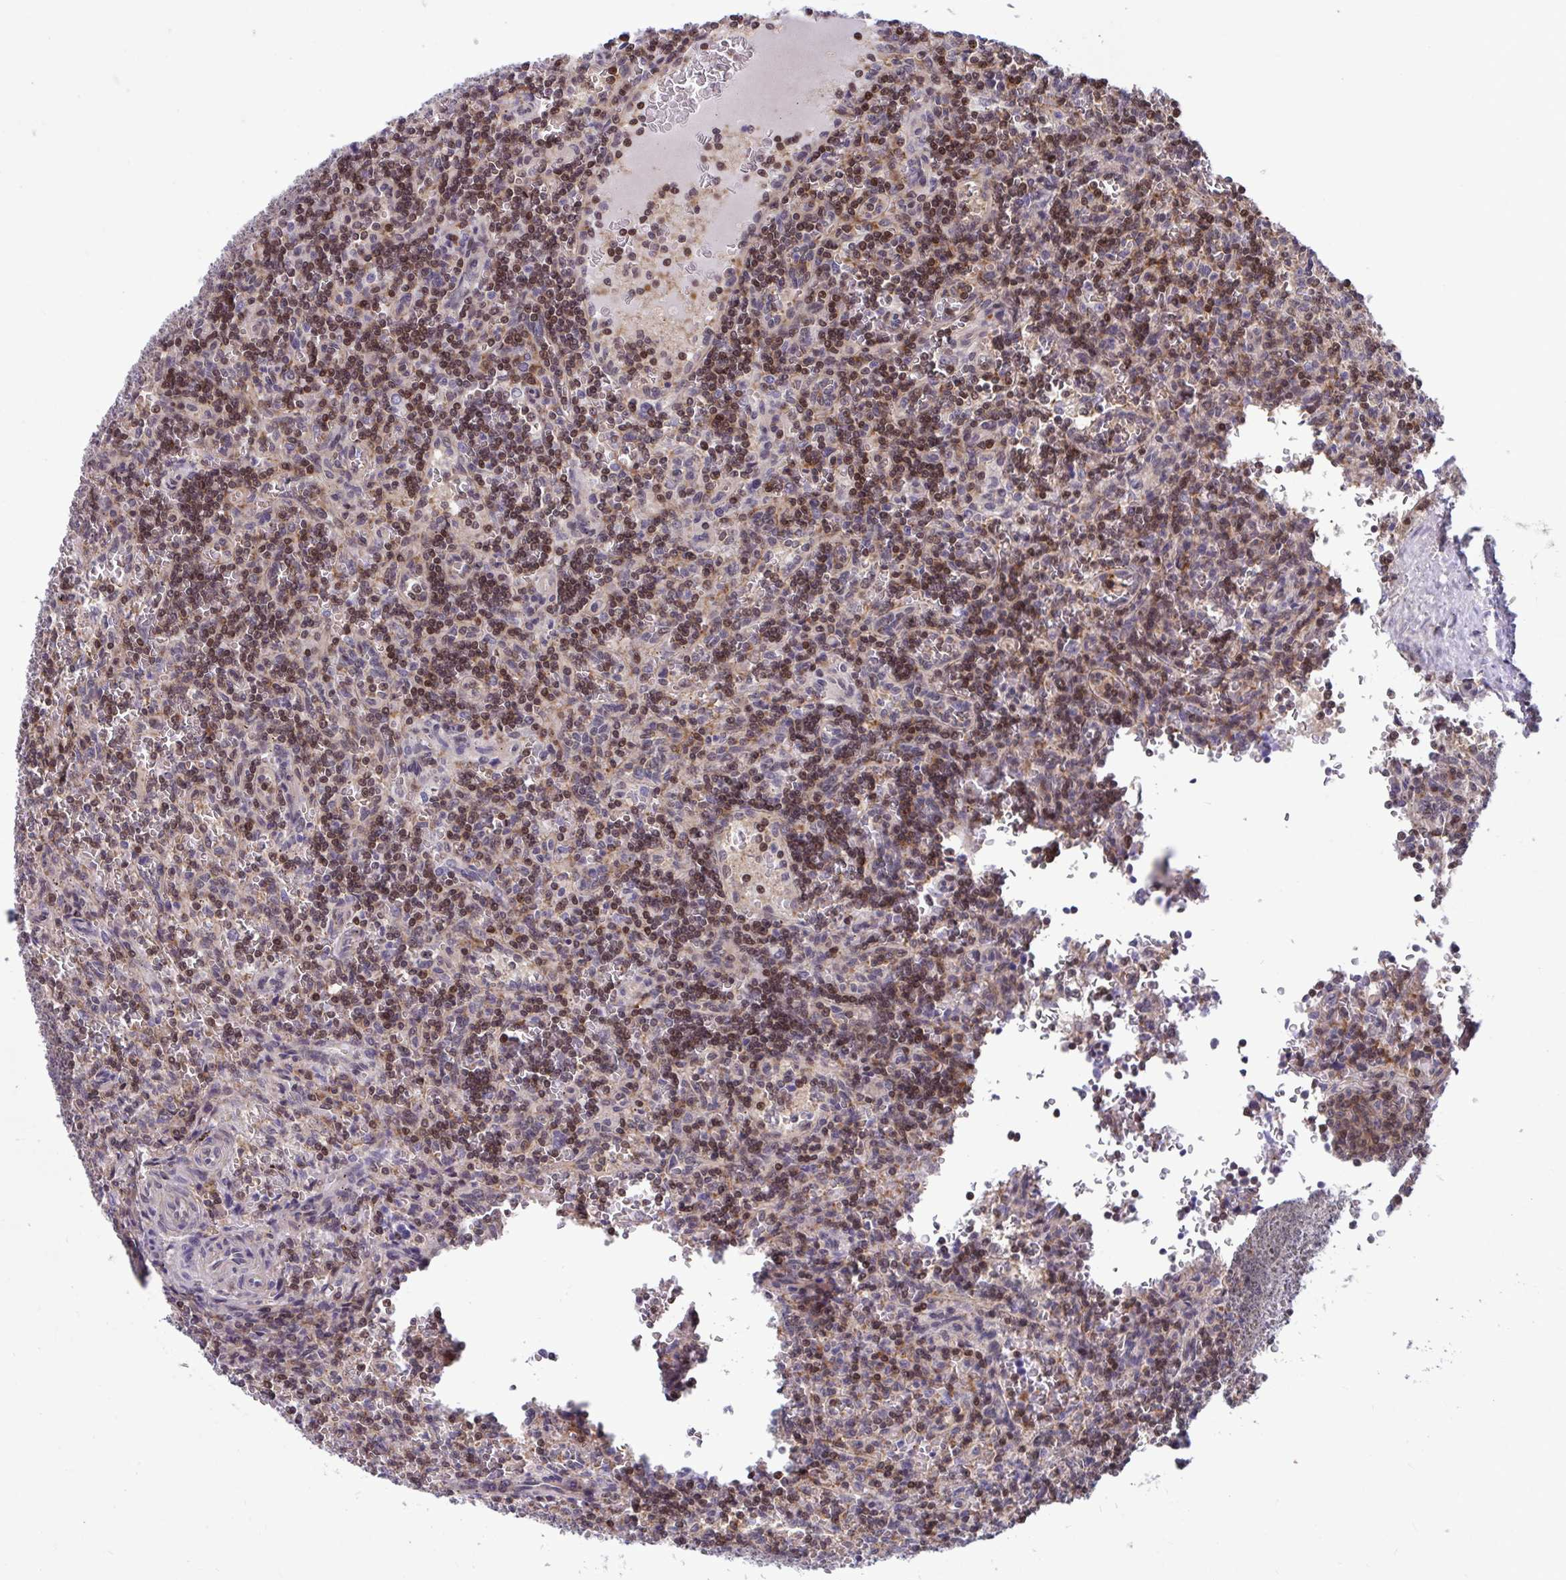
{"staining": {"intensity": "moderate", "quantity": "25%-75%", "location": "nuclear"}, "tissue": "lymphoma", "cell_type": "Tumor cells", "image_type": "cancer", "snomed": [{"axis": "morphology", "description": "Malignant lymphoma, non-Hodgkin's type, Low grade"}, {"axis": "topography", "description": "Spleen"}], "caption": "A medium amount of moderate nuclear staining is present in about 25%-75% of tumor cells in malignant lymphoma, non-Hodgkin's type (low-grade) tissue. (DAB (3,3'-diaminobenzidine) = brown stain, brightfield microscopy at high magnification).", "gene": "PCDHB7", "patient": {"sex": "male", "age": 73}}